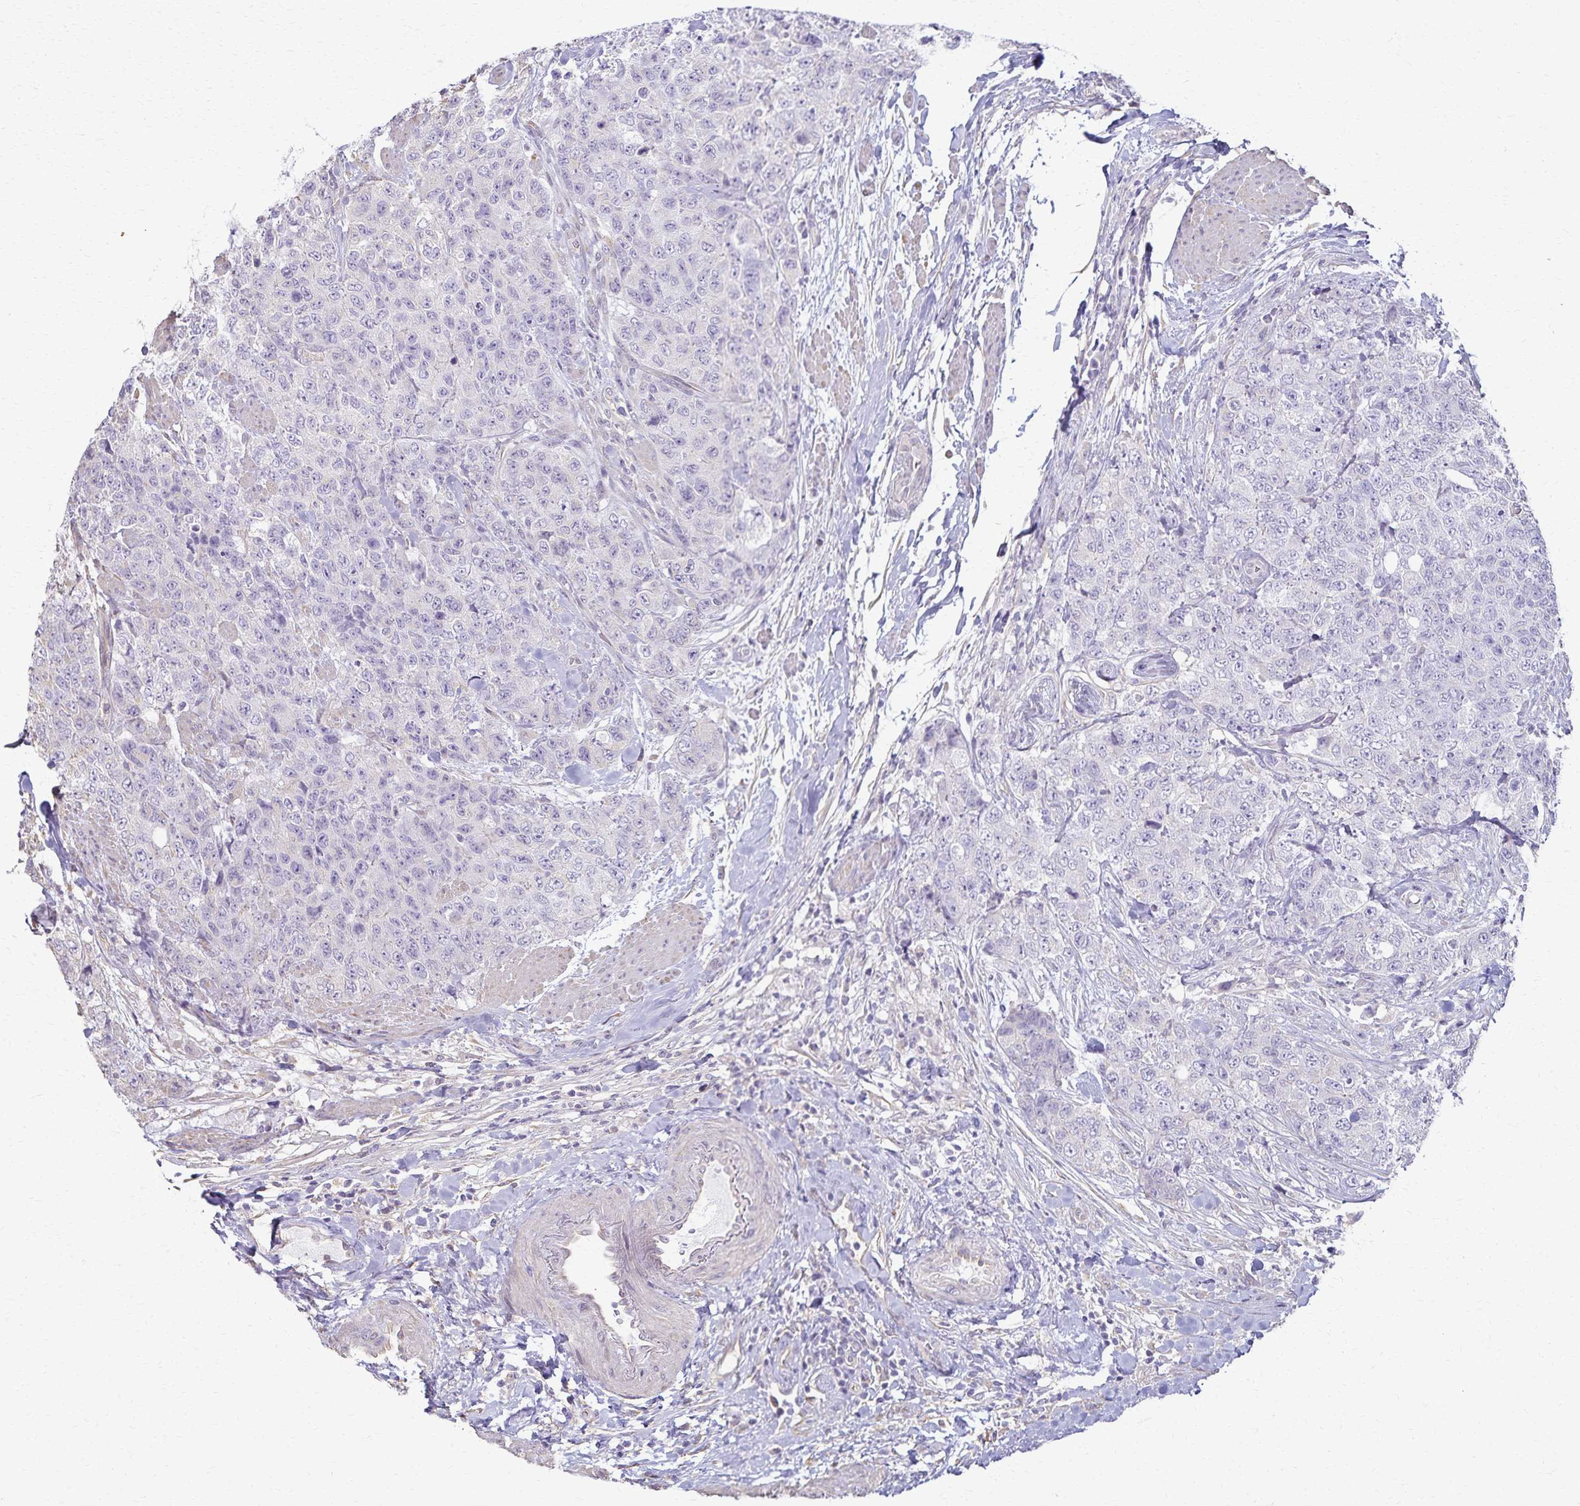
{"staining": {"intensity": "negative", "quantity": "none", "location": "none"}, "tissue": "urothelial cancer", "cell_type": "Tumor cells", "image_type": "cancer", "snomed": [{"axis": "morphology", "description": "Urothelial carcinoma, High grade"}, {"axis": "topography", "description": "Urinary bladder"}], "caption": "Immunohistochemistry of human high-grade urothelial carcinoma displays no expression in tumor cells. Nuclei are stained in blue.", "gene": "KISS1", "patient": {"sex": "female", "age": 78}}